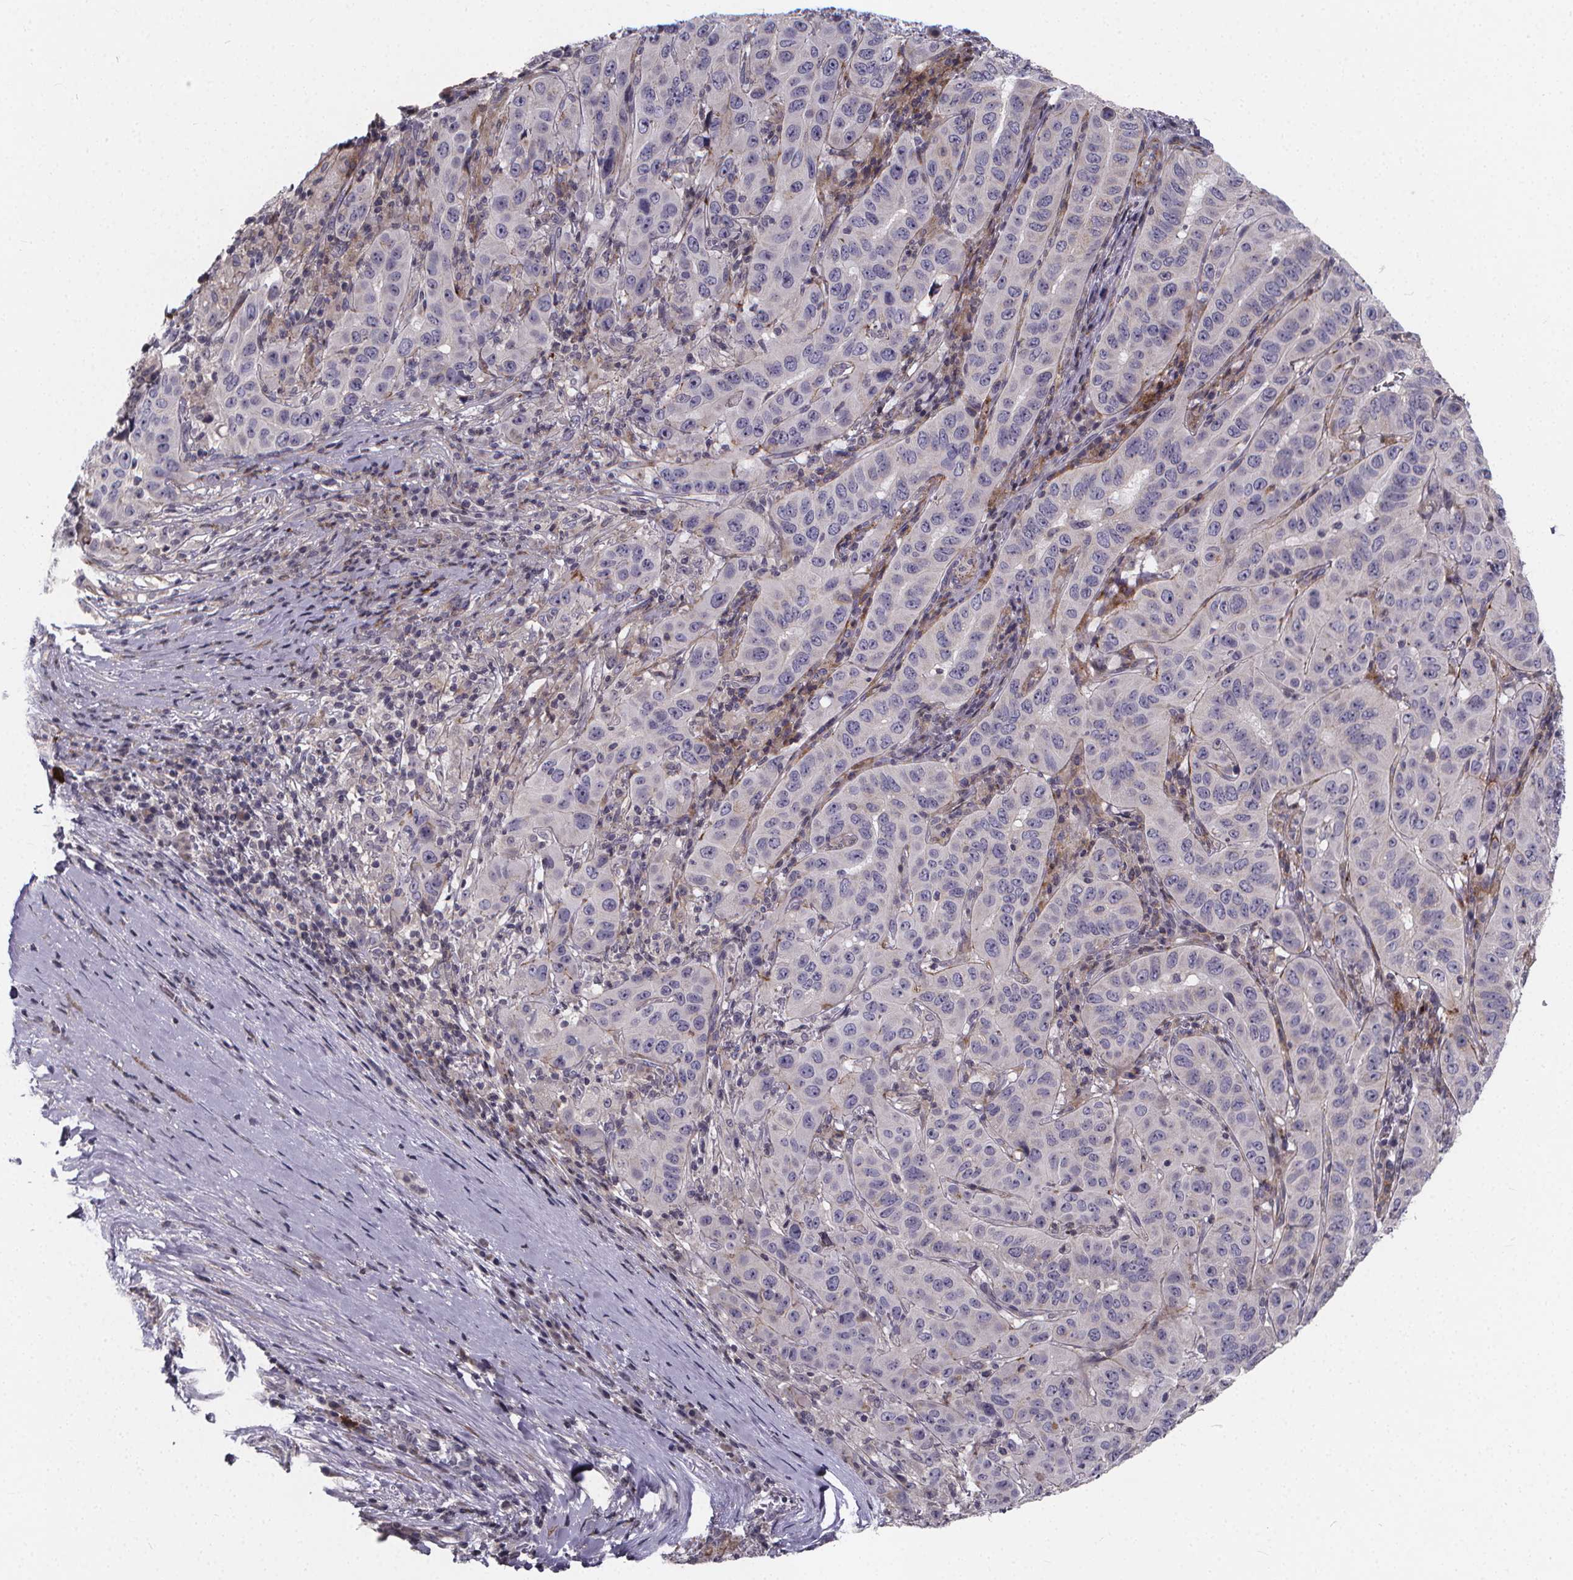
{"staining": {"intensity": "negative", "quantity": "none", "location": "none"}, "tissue": "pancreatic cancer", "cell_type": "Tumor cells", "image_type": "cancer", "snomed": [{"axis": "morphology", "description": "Adenocarcinoma, NOS"}, {"axis": "topography", "description": "Pancreas"}], "caption": "Photomicrograph shows no protein positivity in tumor cells of pancreatic cancer tissue.", "gene": "FBXW2", "patient": {"sex": "male", "age": 63}}